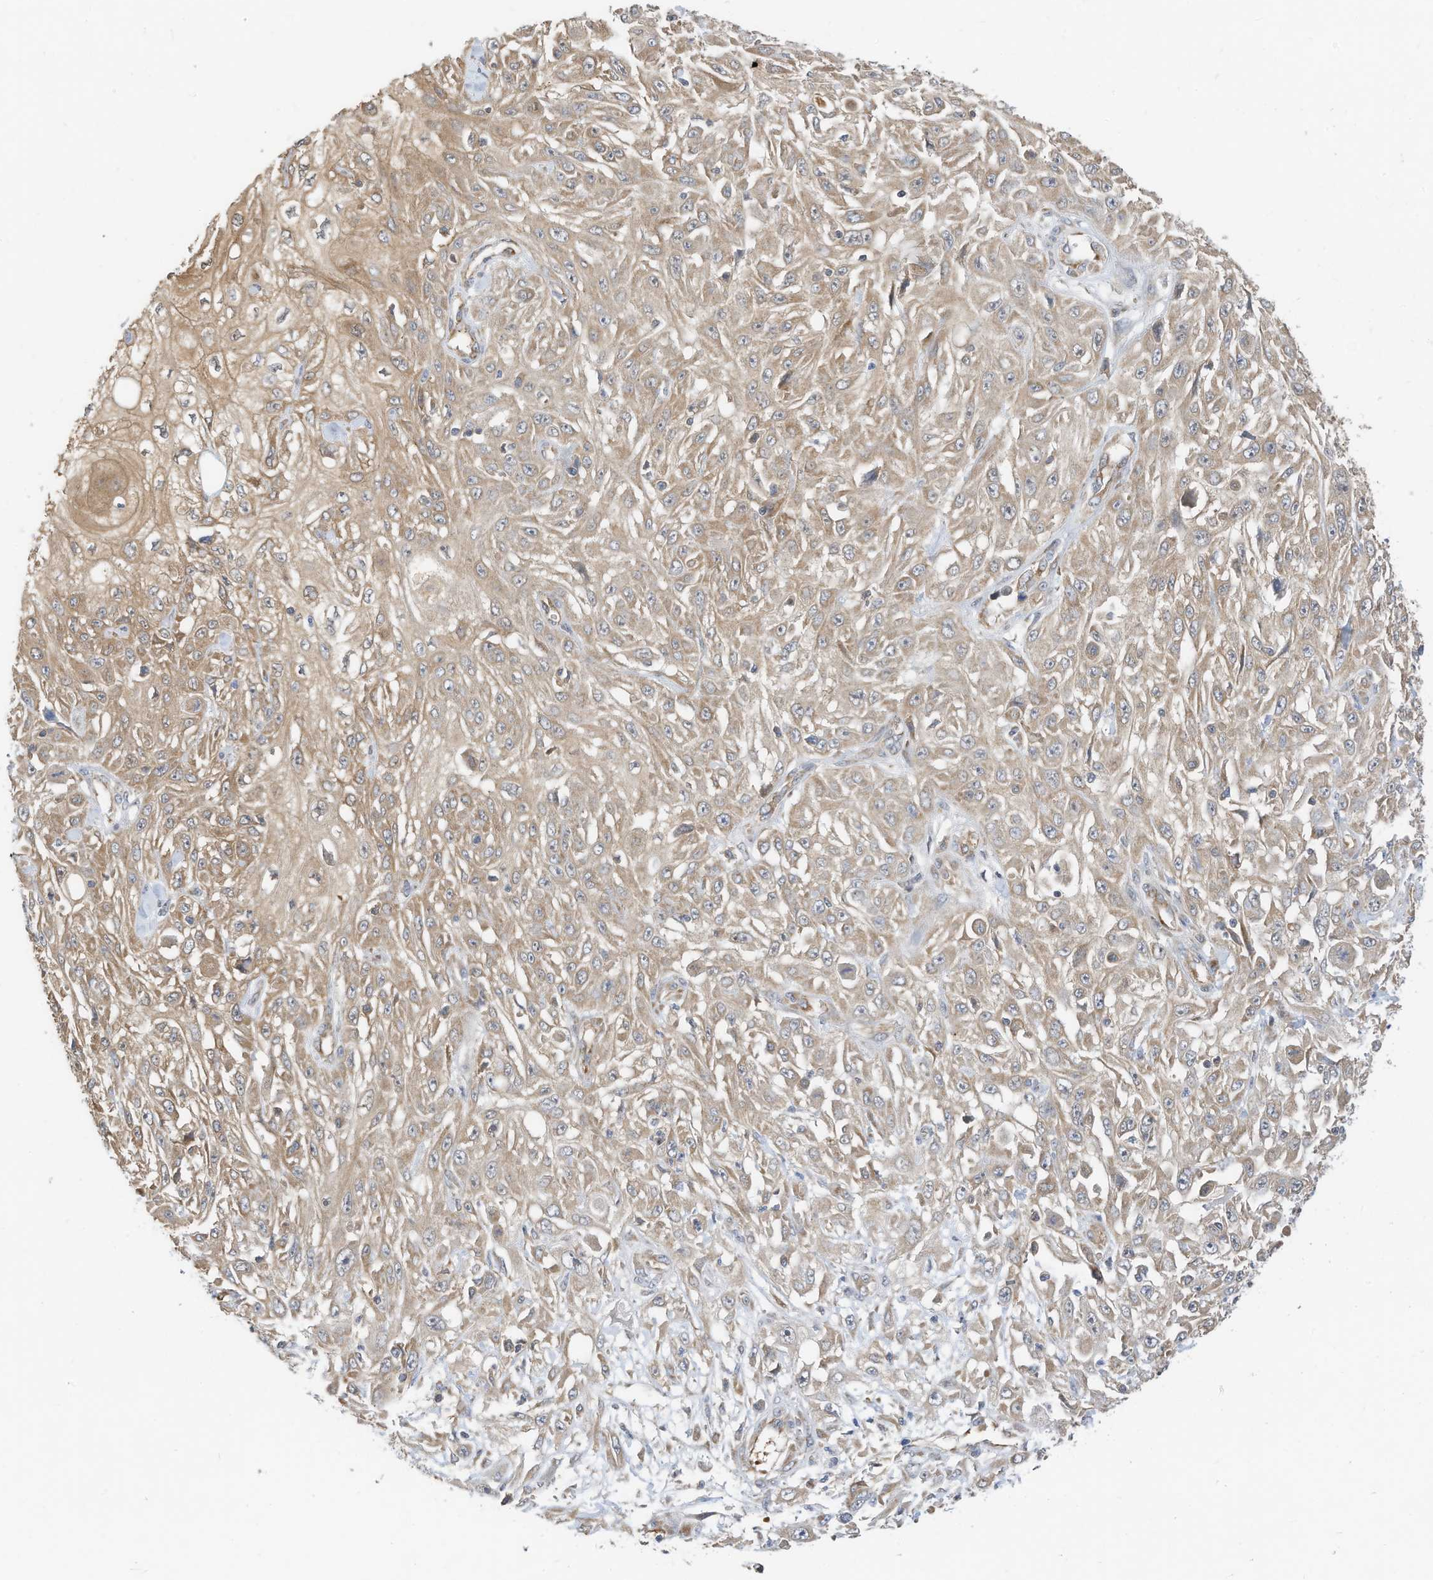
{"staining": {"intensity": "weak", "quantity": ">75%", "location": "cytoplasmic/membranous"}, "tissue": "skin cancer", "cell_type": "Tumor cells", "image_type": "cancer", "snomed": [{"axis": "morphology", "description": "Squamous cell carcinoma, NOS"}, {"axis": "morphology", "description": "Squamous cell carcinoma, metastatic, NOS"}, {"axis": "topography", "description": "Skin"}, {"axis": "topography", "description": "Lymph node"}], "caption": "Immunohistochemistry (DAB (3,3'-diaminobenzidine)) staining of skin cancer (metastatic squamous cell carcinoma) displays weak cytoplasmic/membranous protein expression in about >75% of tumor cells.", "gene": "METTL6", "patient": {"sex": "male", "age": 75}}